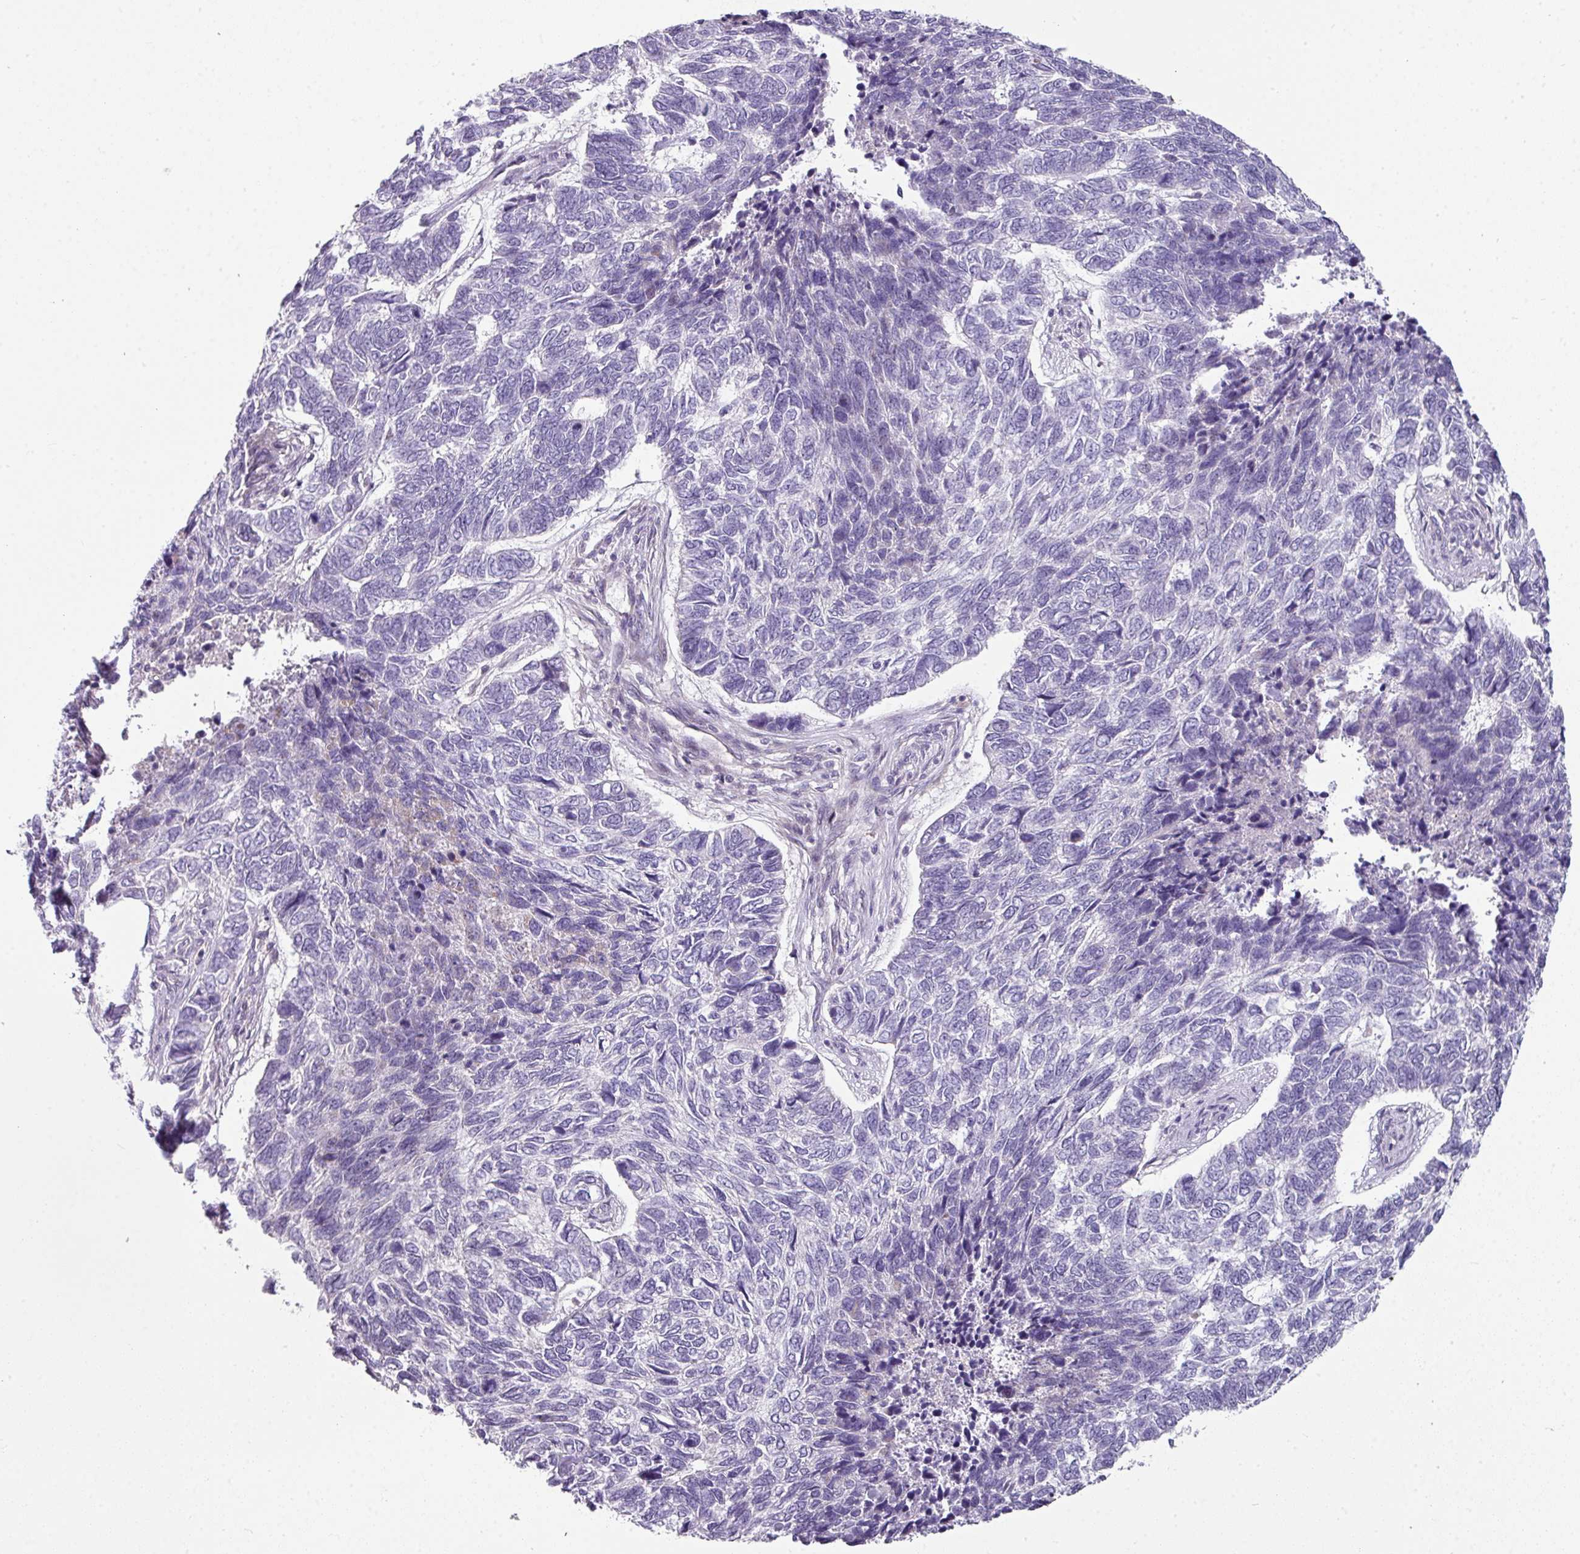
{"staining": {"intensity": "negative", "quantity": "none", "location": "none"}, "tissue": "skin cancer", "cell_type": "Tumor cells", "image_type": "cancer", "snomed": [{"axis": "morphology", "description": "Basal cell carcinoma"}, {"axis": "topography", "description": "Skin"}], "caption": "Protein analysis of skin cancer (basal cell carcinoma) exhibits no significant expression in tumor cells.", "gene": "STAT5A", "patient": {"sex": "female", "age": 65}}